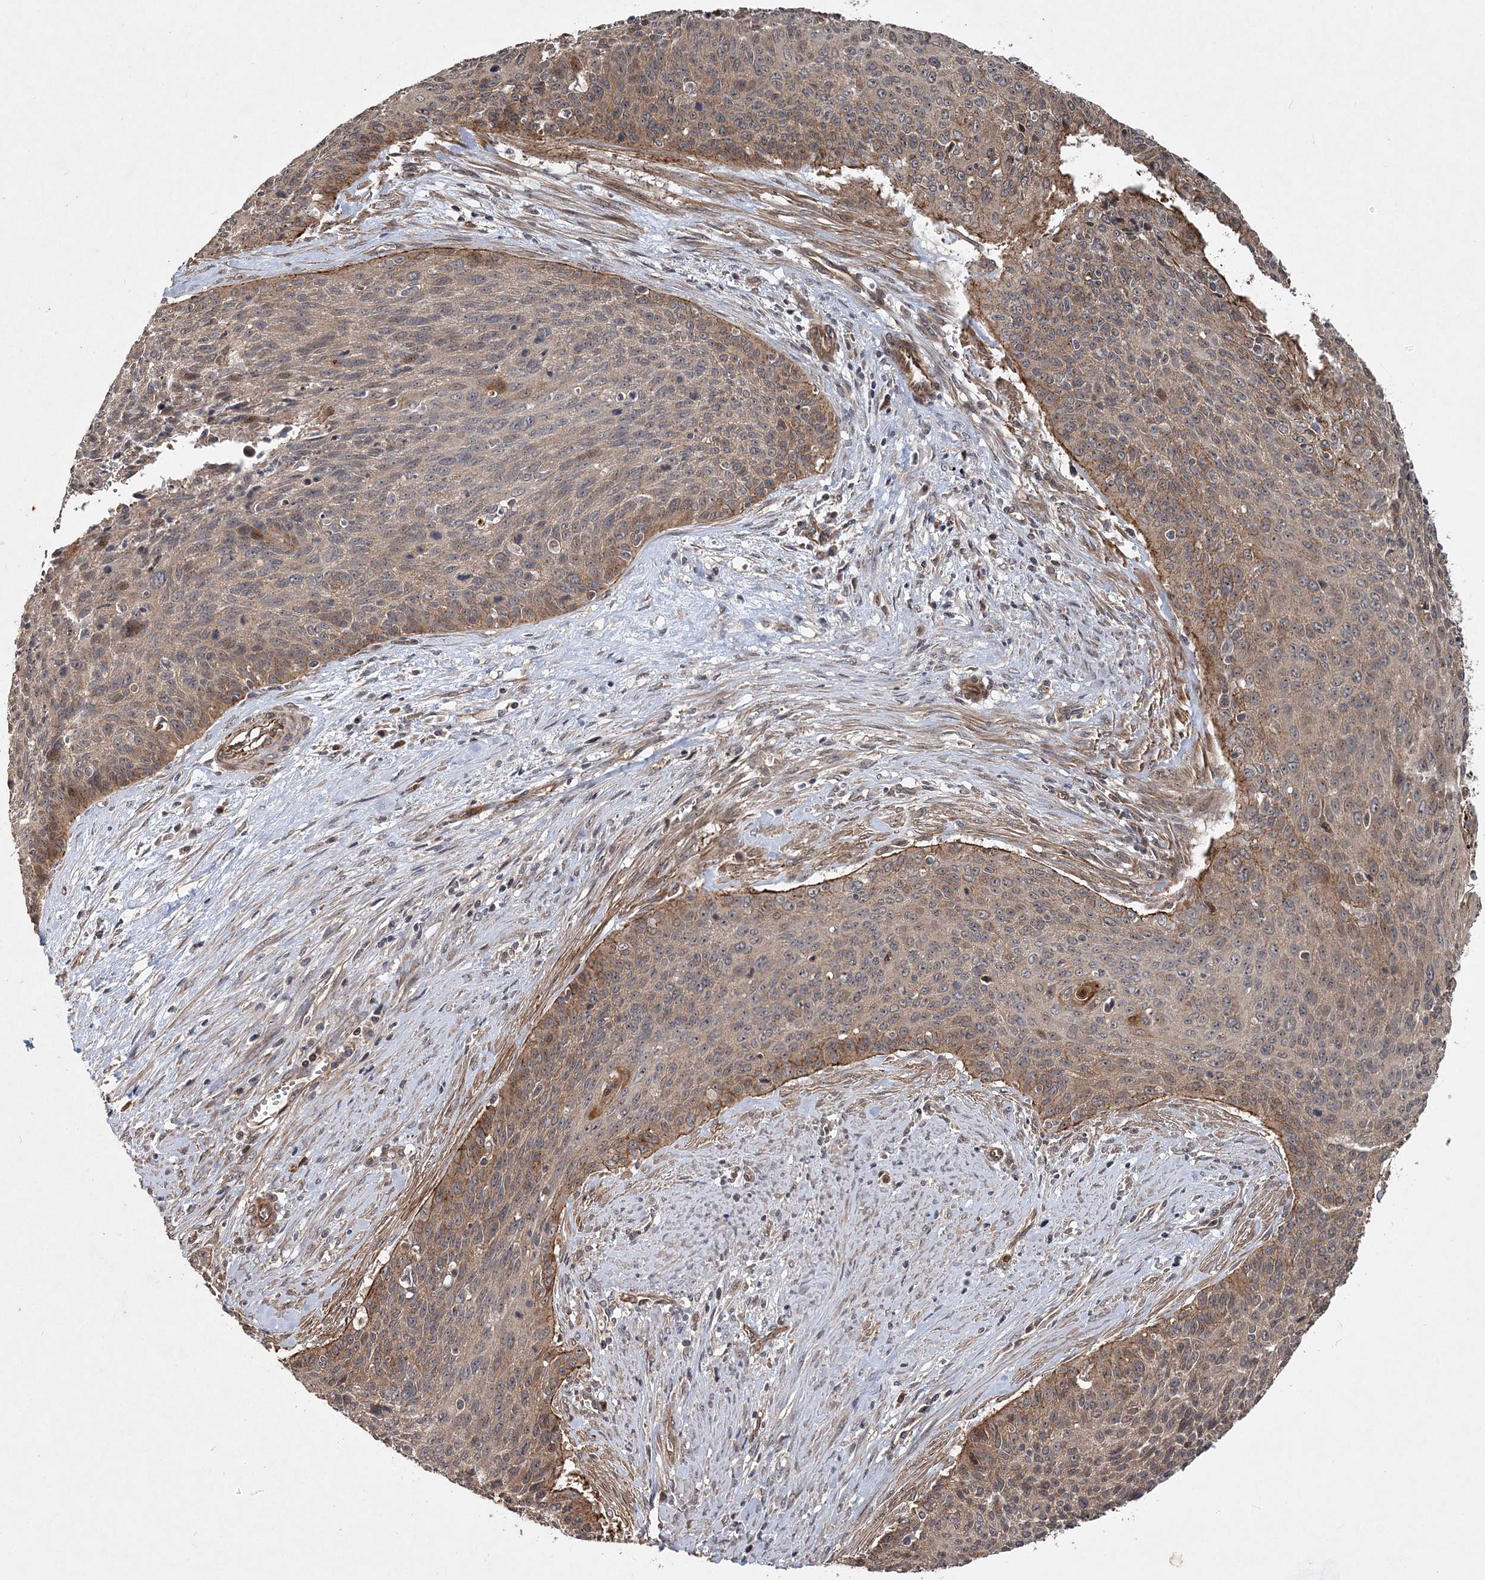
{"staining": {"intensity": "moderate", "quantity": ">75%", "location": "cytoplasmic/membranous"}, "tissue": "cervical cancer", "cell_type": "Tumor cells", "image_type": "cancer", "snomed": [{"axis": "morphology", "description": "Squamous cell carcinoma, NOS"}, {"axis": "topography", "description": "Cervix"}], "caption": "A brown stain highlights moderate cytoplasmic/membranous positivity of a protein in human squamous cell carcinoma (cervical) tumor cells.", "gene": "HYCC2", "patient": {"sex": "female", "age": 55}}